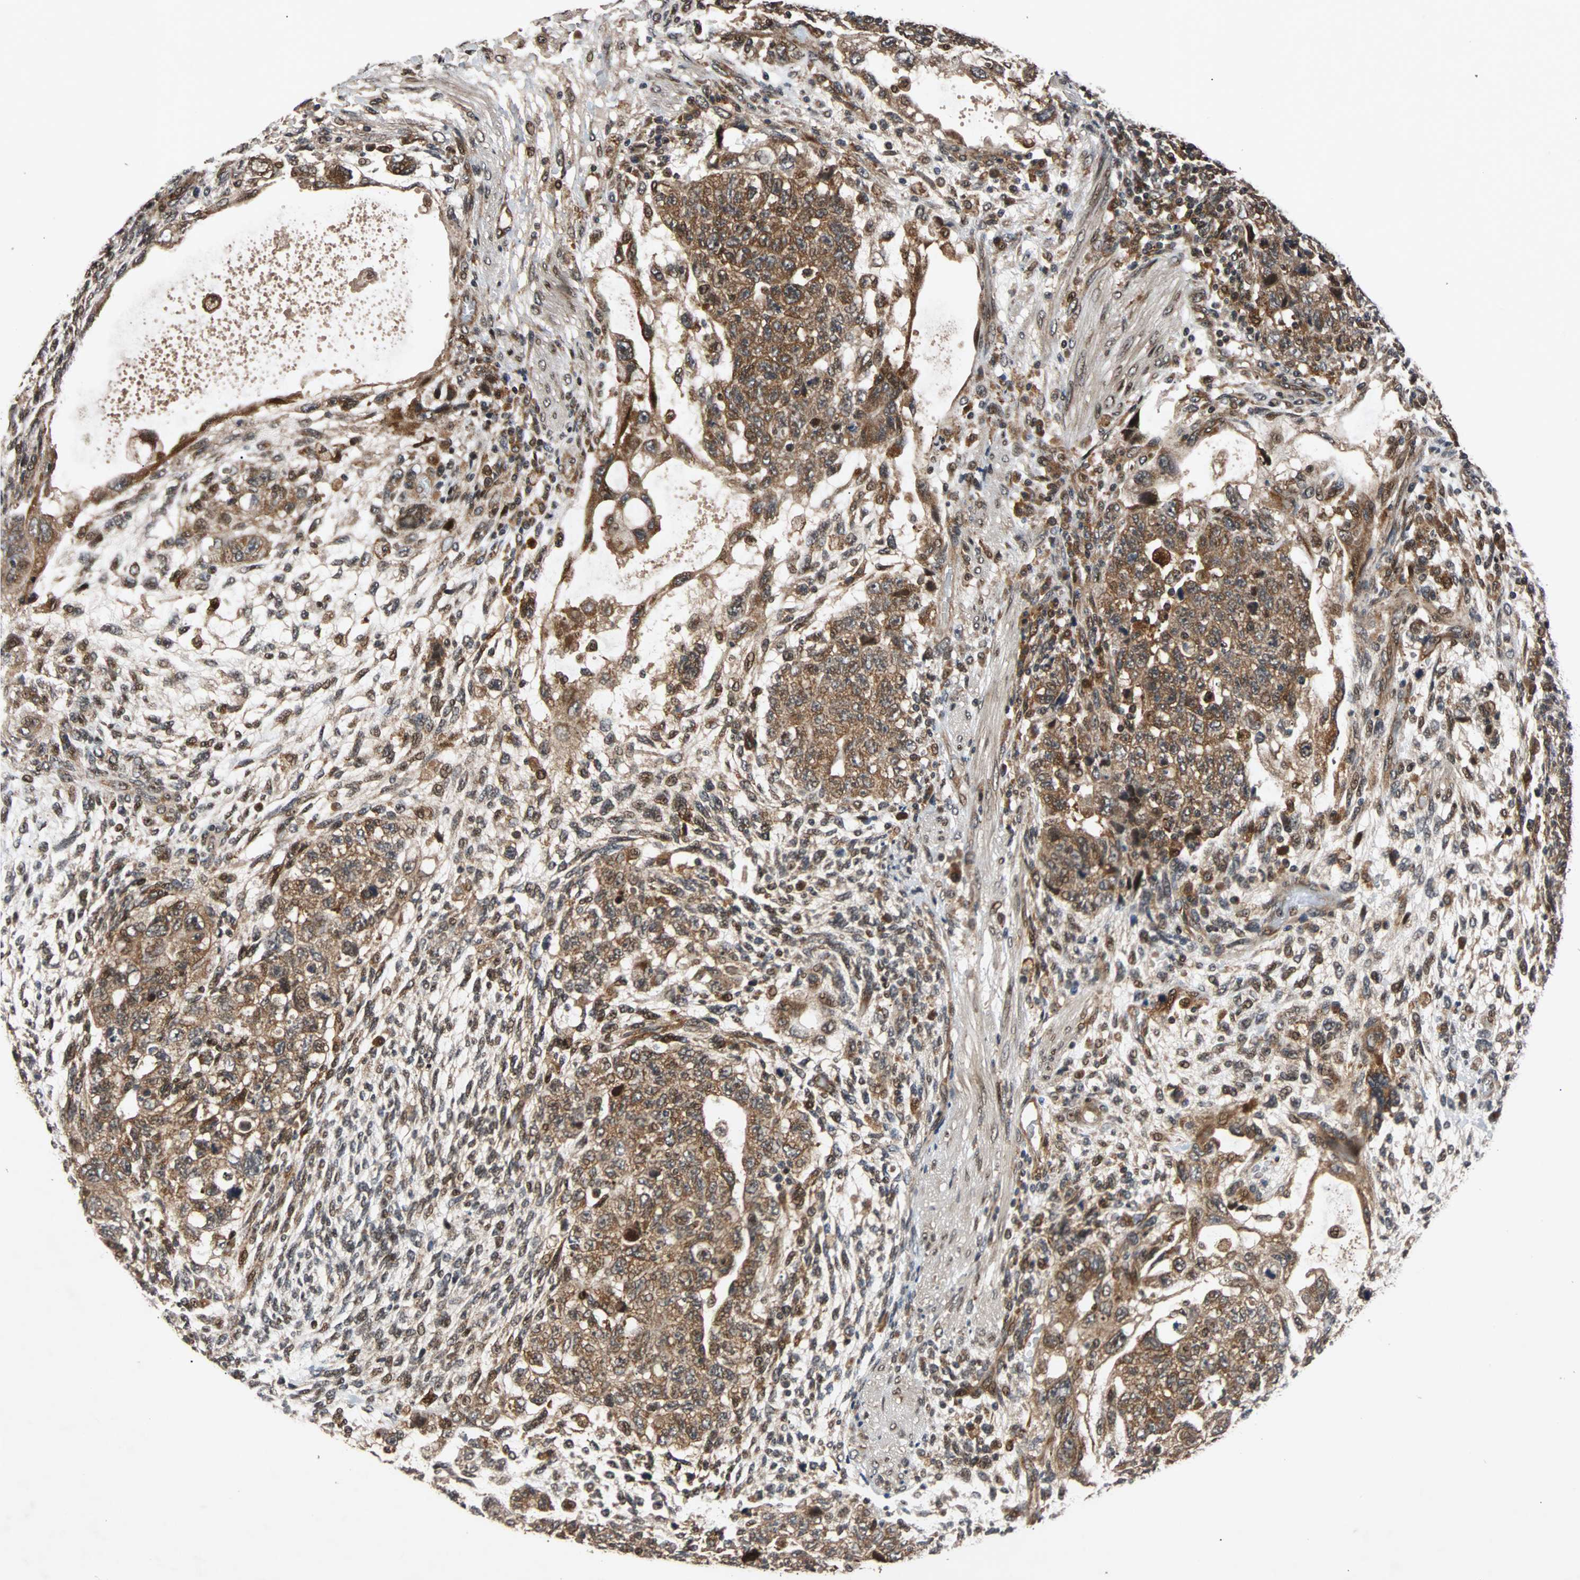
{"staining": {"intensity": "strong", "quantity": ">75%", "location": "cytoplasmic/membranous"}, "tissue": "testis cancer", "cell_type": "Tumor cells", "image_type": "cancer", "snomed": [{"axis": "morphology", "description": "Normal tissue, NOS"}, {"axis": "morphology", "description": "Carcinoma, Embryonal, NOS"}, {"axis": "topography", "description": "Testis"}], "caption": "Tumor cells demonstrate strong cytoplasmic/membranous expression in about >75% of cells in embryonal carcinoma (testis). Using DAB (brown) and hematoxylin (blue) stains, captured at high magnification using brightfield microscopy.", "gene": "USP31", "patient": {"sex": "male", "age": 36}}